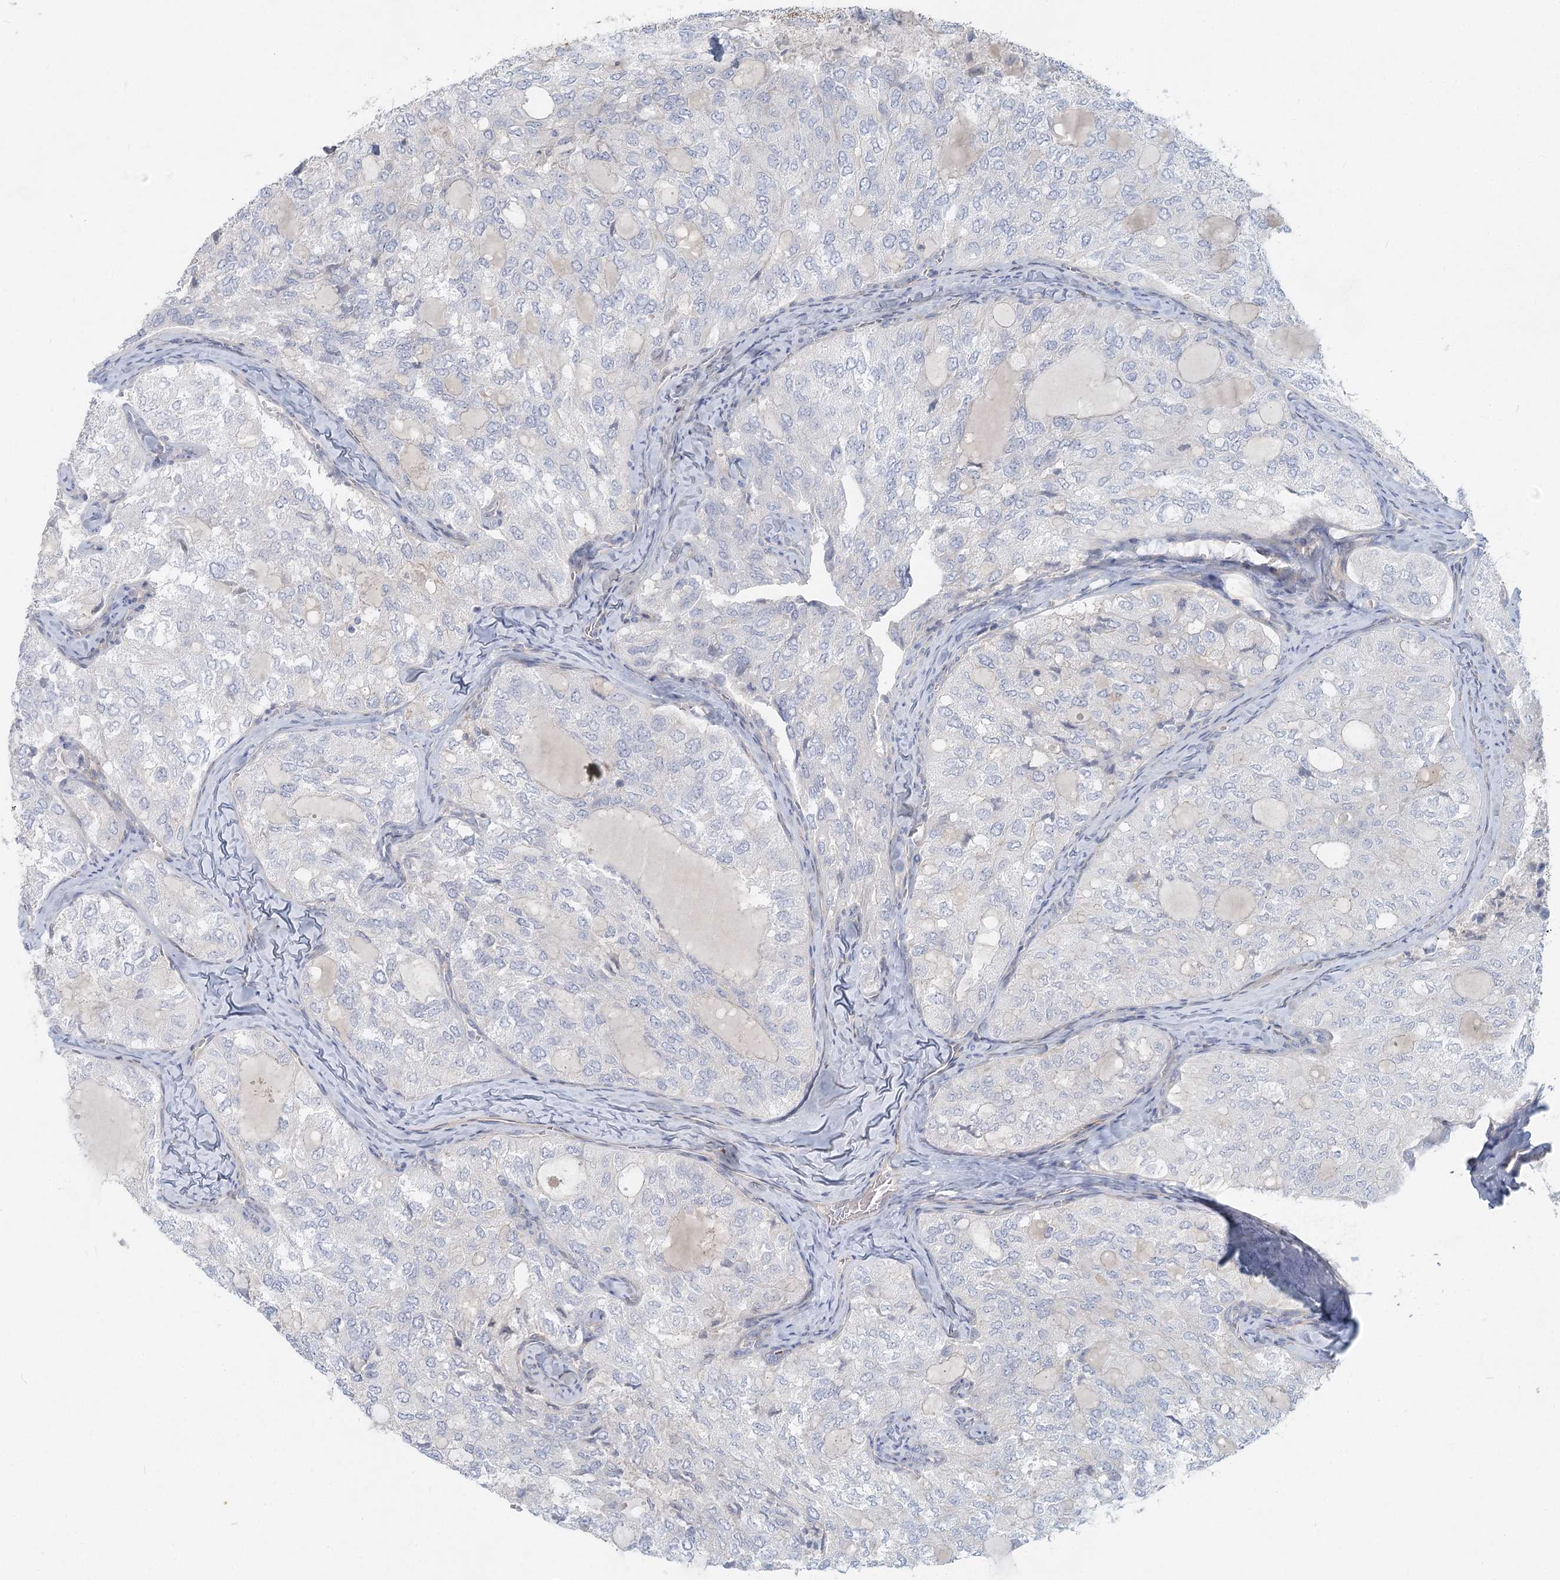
{"staining": {"intensity": "negative", "quantity": "none", "location": "none"}, "tissue": "thyroid cancer", "cell_type": "Tumor cells", "image_type": "cancer", "snomed": [{"axis": "morphology", "description": "Follicular adenoma carcinoma, NOS"}, {"axis": "topography", "description": "Thyroid gland"}], "caption": "Immunohistochemistry photomicrograph of neoplastic tissue: thyroid cancer (follicular adenoma carcinoma) stained with DAB exhibits no significant protein positivity in tumor cells.", "gene": "DNMBP", "patient": {"sex": "male", "age": 75}}